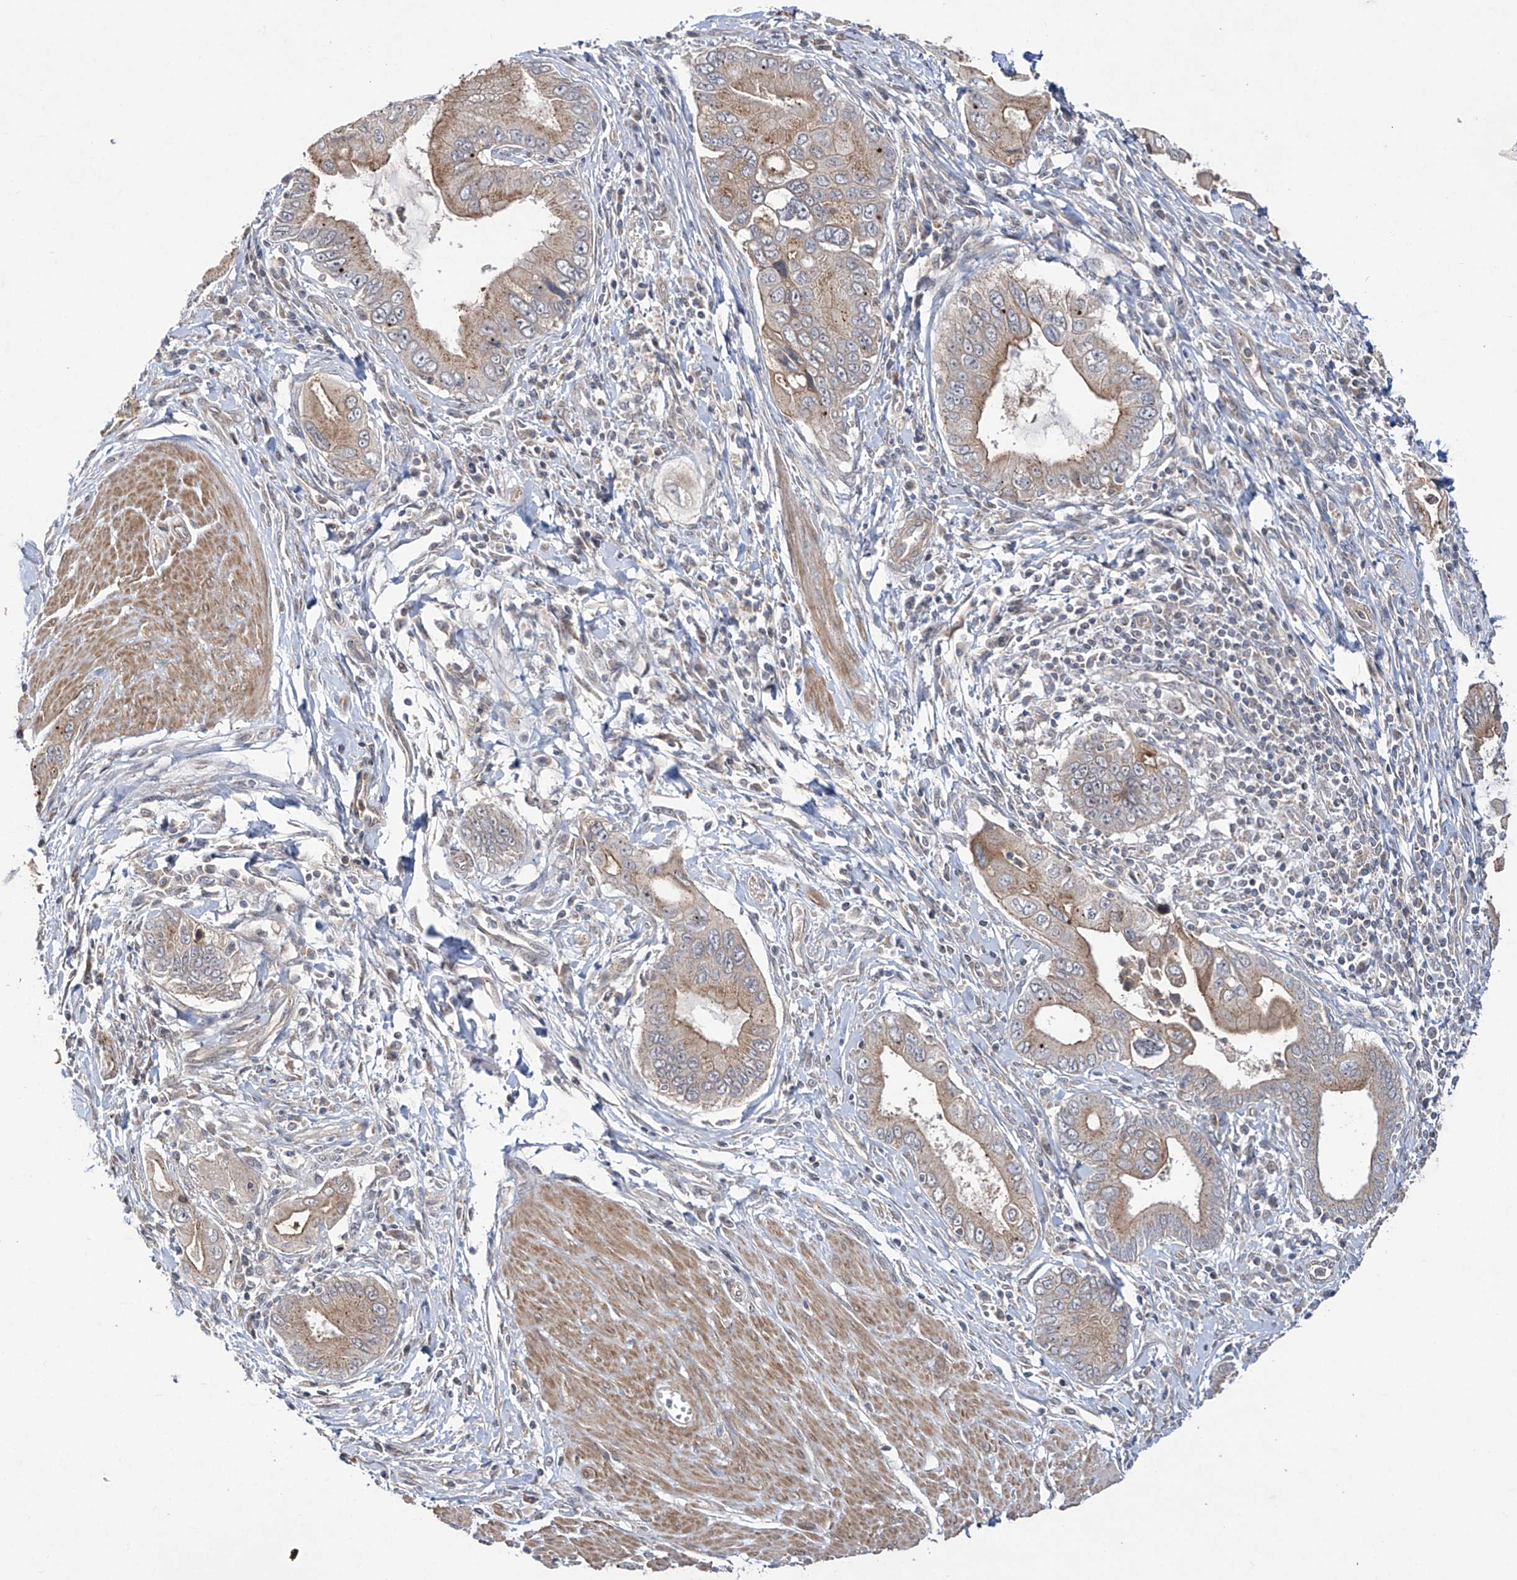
{"staining": {"intensity": "moderate", "quantity": ">75%", "location": "cytoplasmic/membranous"}, "tissue": "pancreatic cancer", "cell_type": "Tumor cells", "image_type": "cancer", "snomed": [{"axis": "morphology", "description": "Adenocarcinoma, NOS"}, {"axis": "topography", "description": "Pancreas"}], "caption": "Immunohistochemical staining of human pancreatic cancer exhibits medium levels of moderate cytoplasmic/membranous protein expression in approximately >75% of tumor cells.", "gene": "TRIM60", "patient": {"sex": "male", "age": 78}}